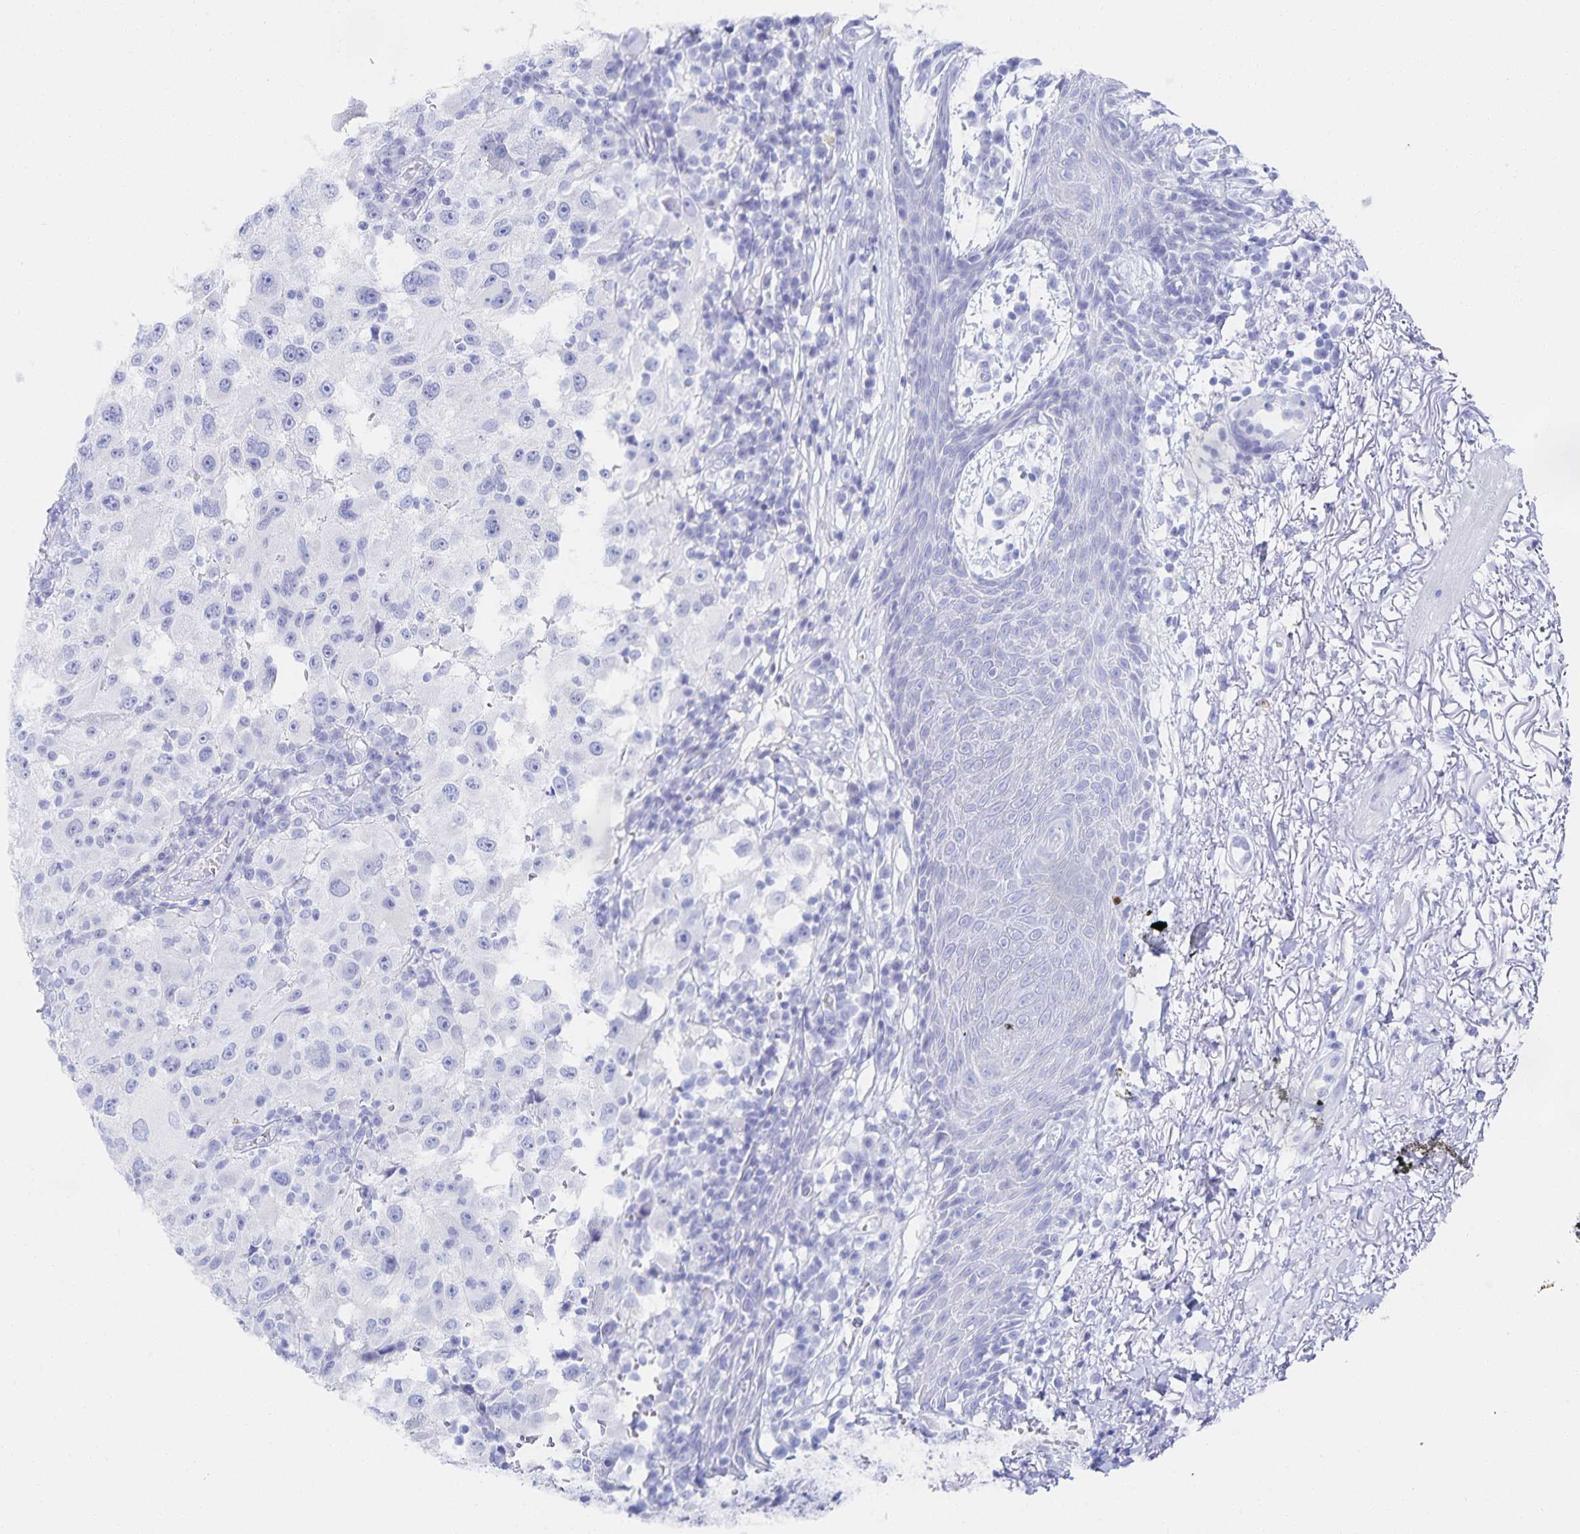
{"staining": {"intensity": "negative", "quantity": "none", "location": "none"}, "tissue": "melanoma", "cell_type": "Tumor cells", "image_type": "cancer", "snomed": [{"axis": "morphology", "description": "Malignant melanoma, NOS"}, {"axis": "topography", "description": "Skin"}], "caption": "IHC histopathology image of neoplastic tissue: malignant melanoma stained with DAB shows no significant protein expression in tumor cells.", "gene": "SNTN", "patient": {"sex": "female", "age": 71}}